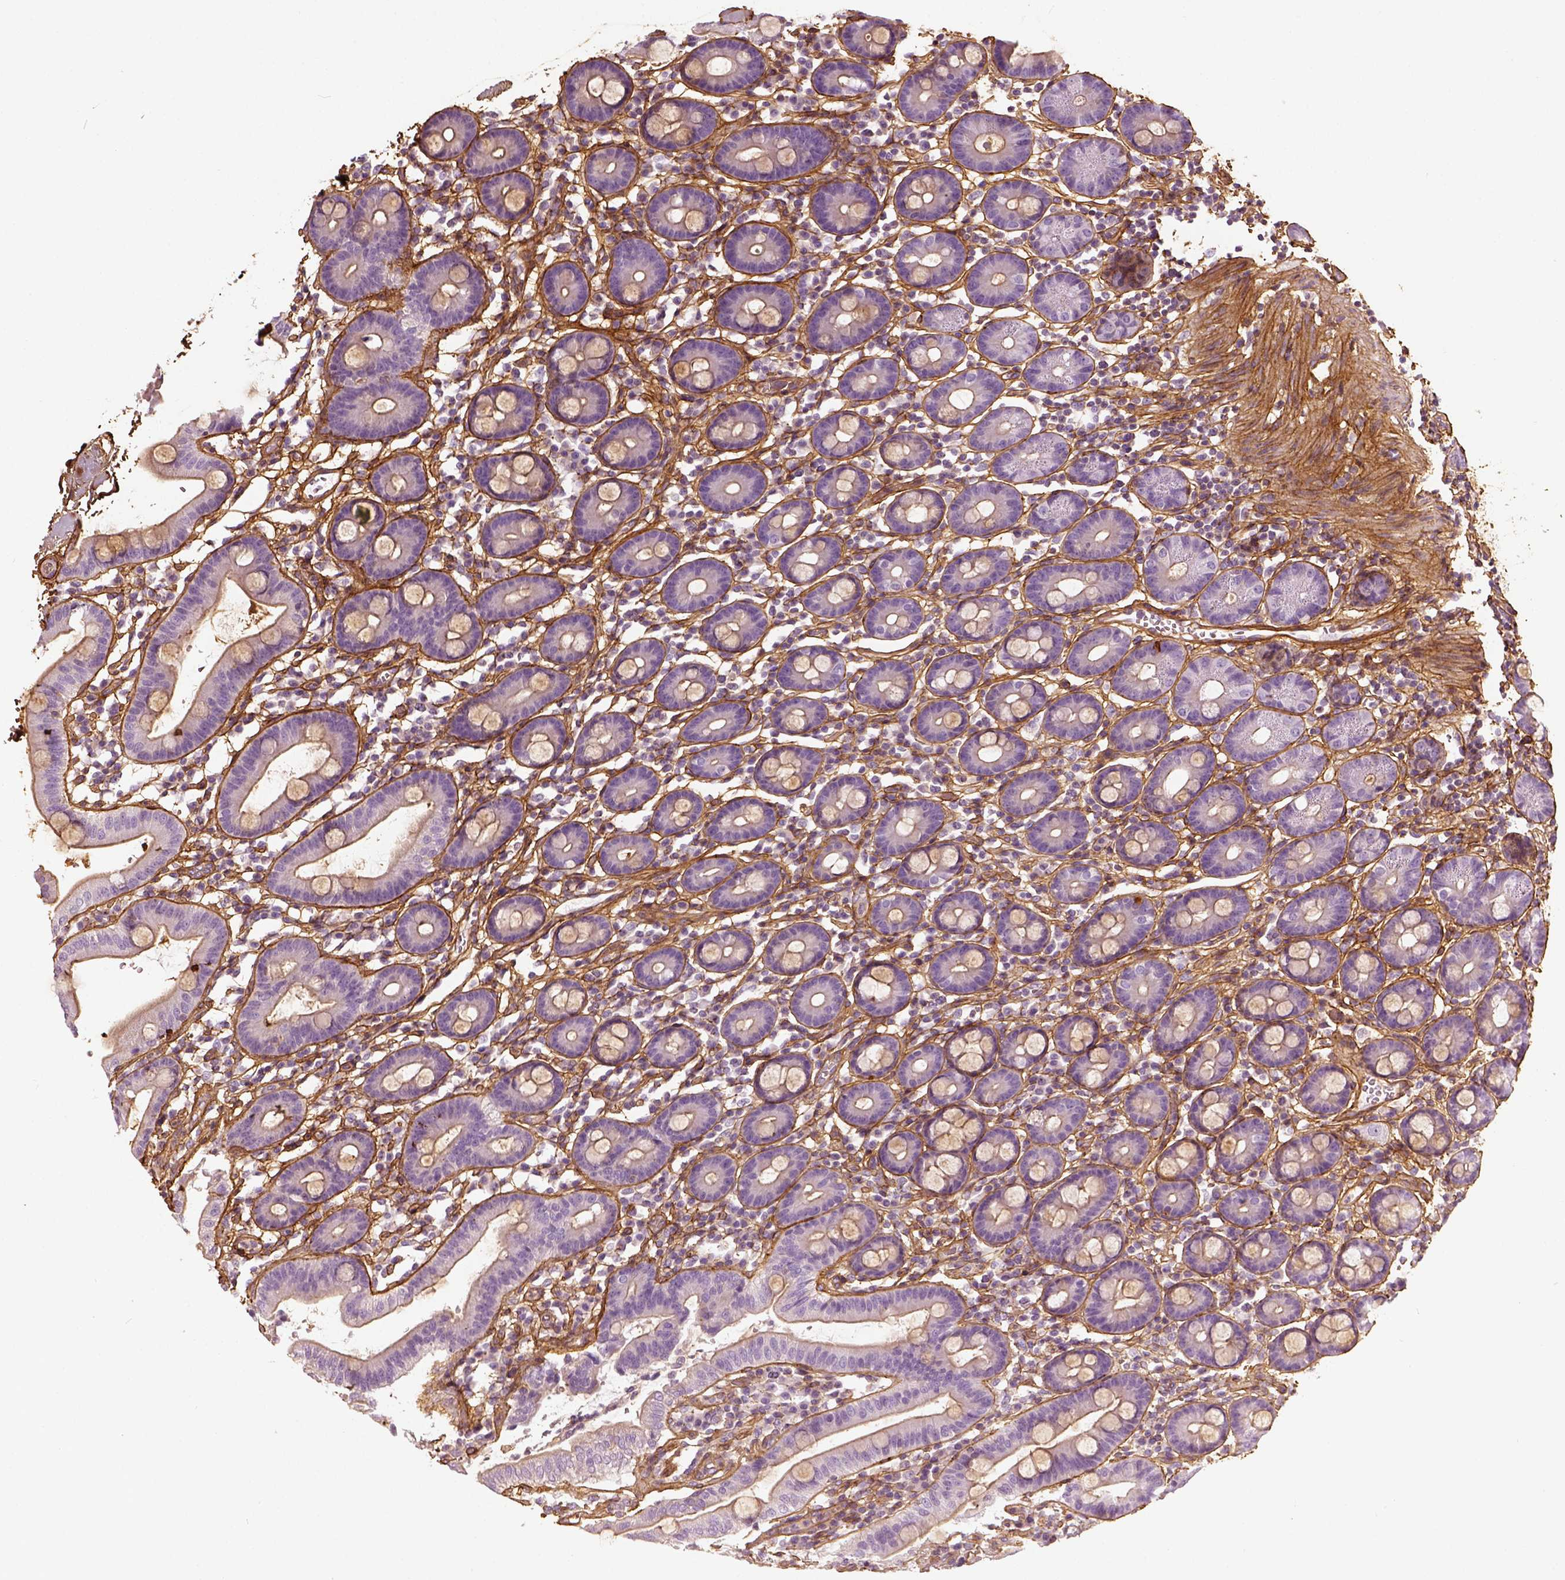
{"staining": {"intensity": "moderate", "quantity": "25%-75%", "location": "cytoplasmic/membranous"}, "tissue": "duodenum", "cell_type": "Glandular cells", "image_type": "normal", "snomed": [{"axis": "morphology", "description": "Normal tissue, NOS"}, {"axis": "topography", "description": "Pancreas"}, {"axis": "topography", "description": "Duodenum"}], "caption": "Human duodenum stained with a brown dye exhibits moderate cytoplasmic/membranous positive staining in about 25%-75% of glandular cells.", "gene": "COL6A2", "patient": {"sex": "male", "age": 59}}